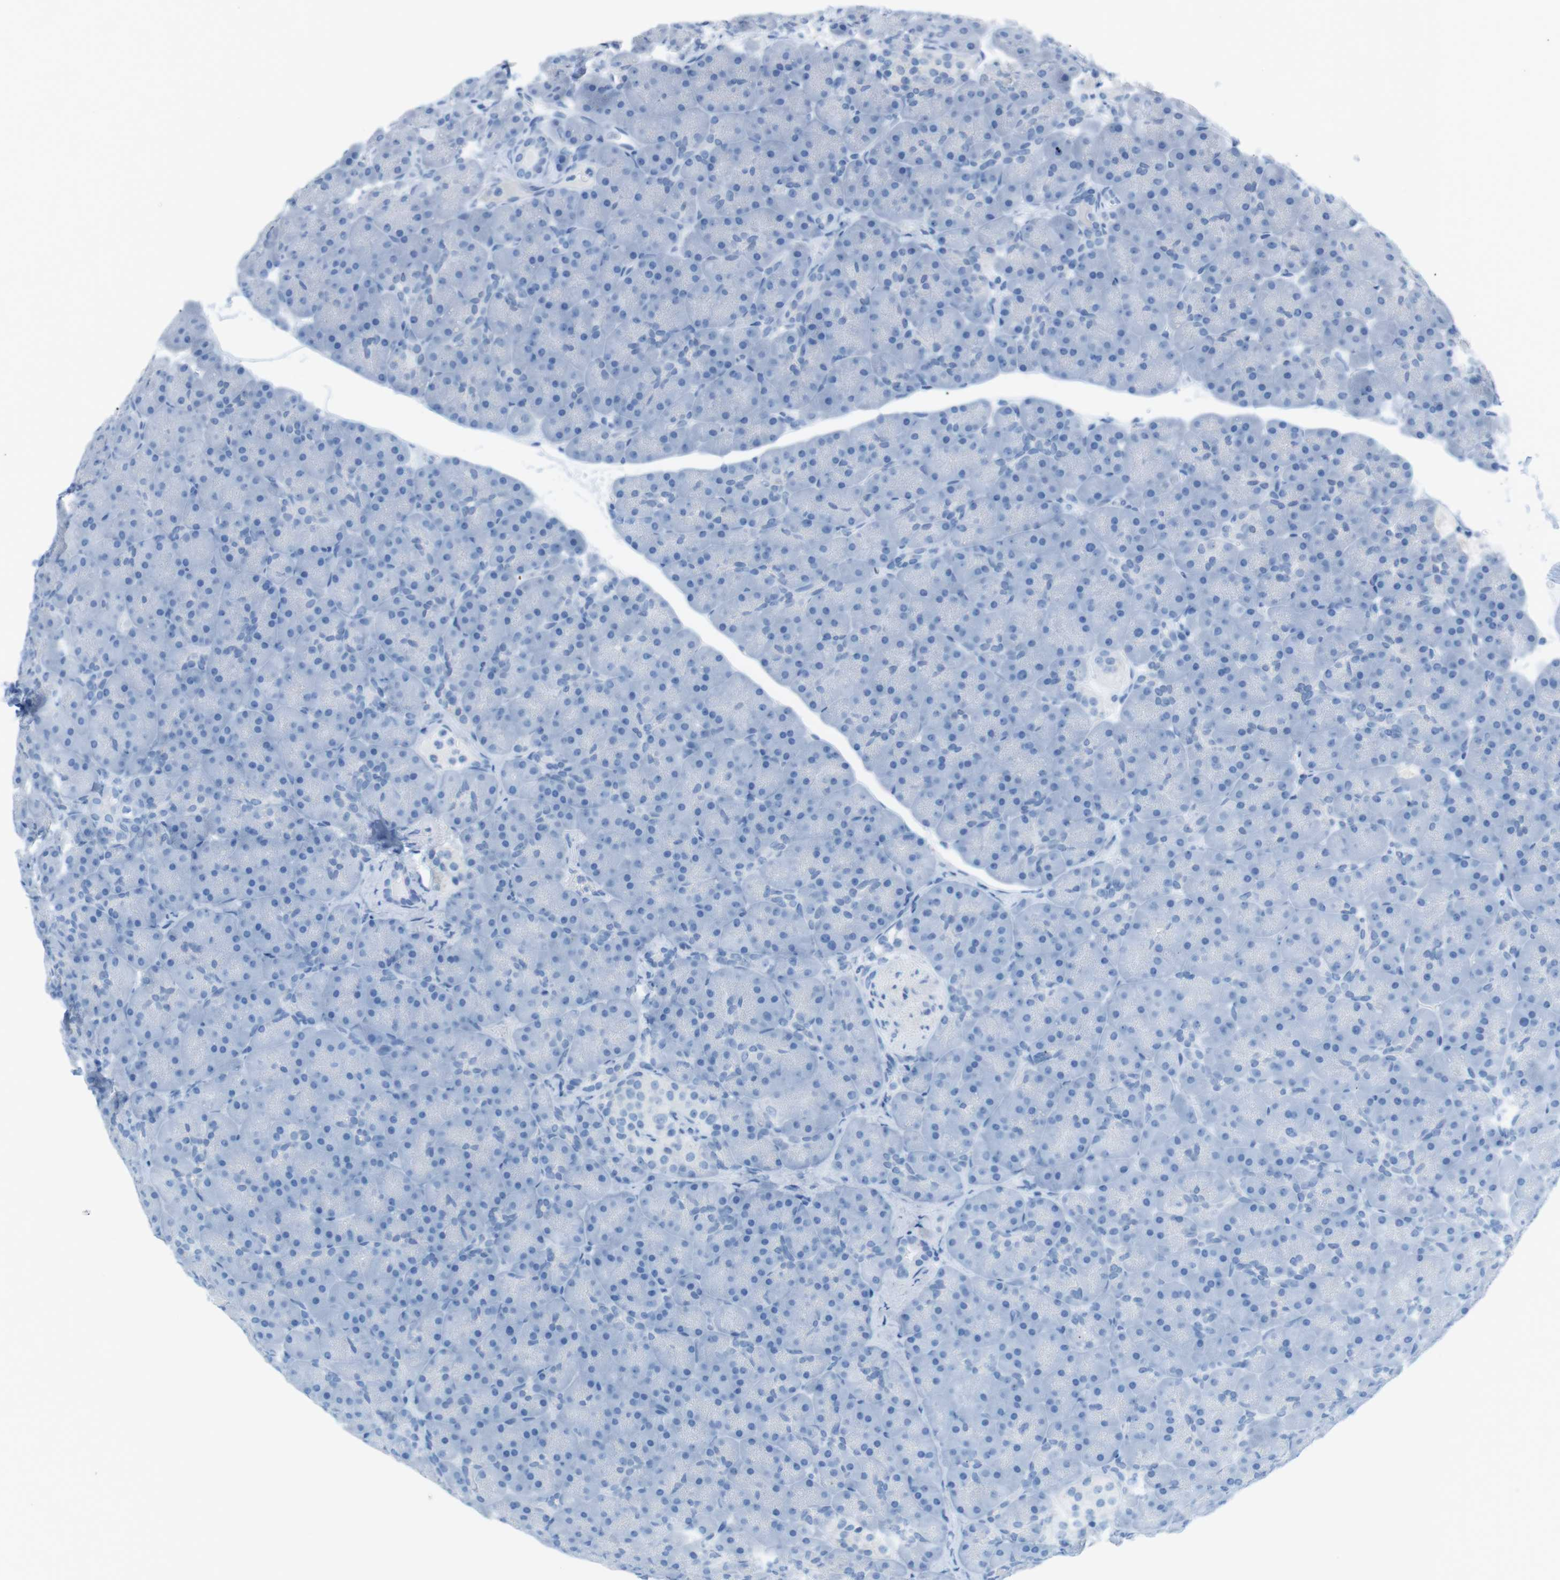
{"staining": {"intensity": "negative", "quantity": "none", "location": "none"}, "tissue": "pancreas", "cell_type": "Exocrine glandular cells", "image_type": "normal", "snomed": [{"axis": "morphology", "description": "Normal tissue, NOS"}, {"axis": "topography", "description": "Pancreas"}], "caption": "DAB immunohistochemical staining of normal pancreas displays no significant expression in exocrine glandular cells.", "gene": "SALL4", "patient": {"sex": "male", "age": 66}}